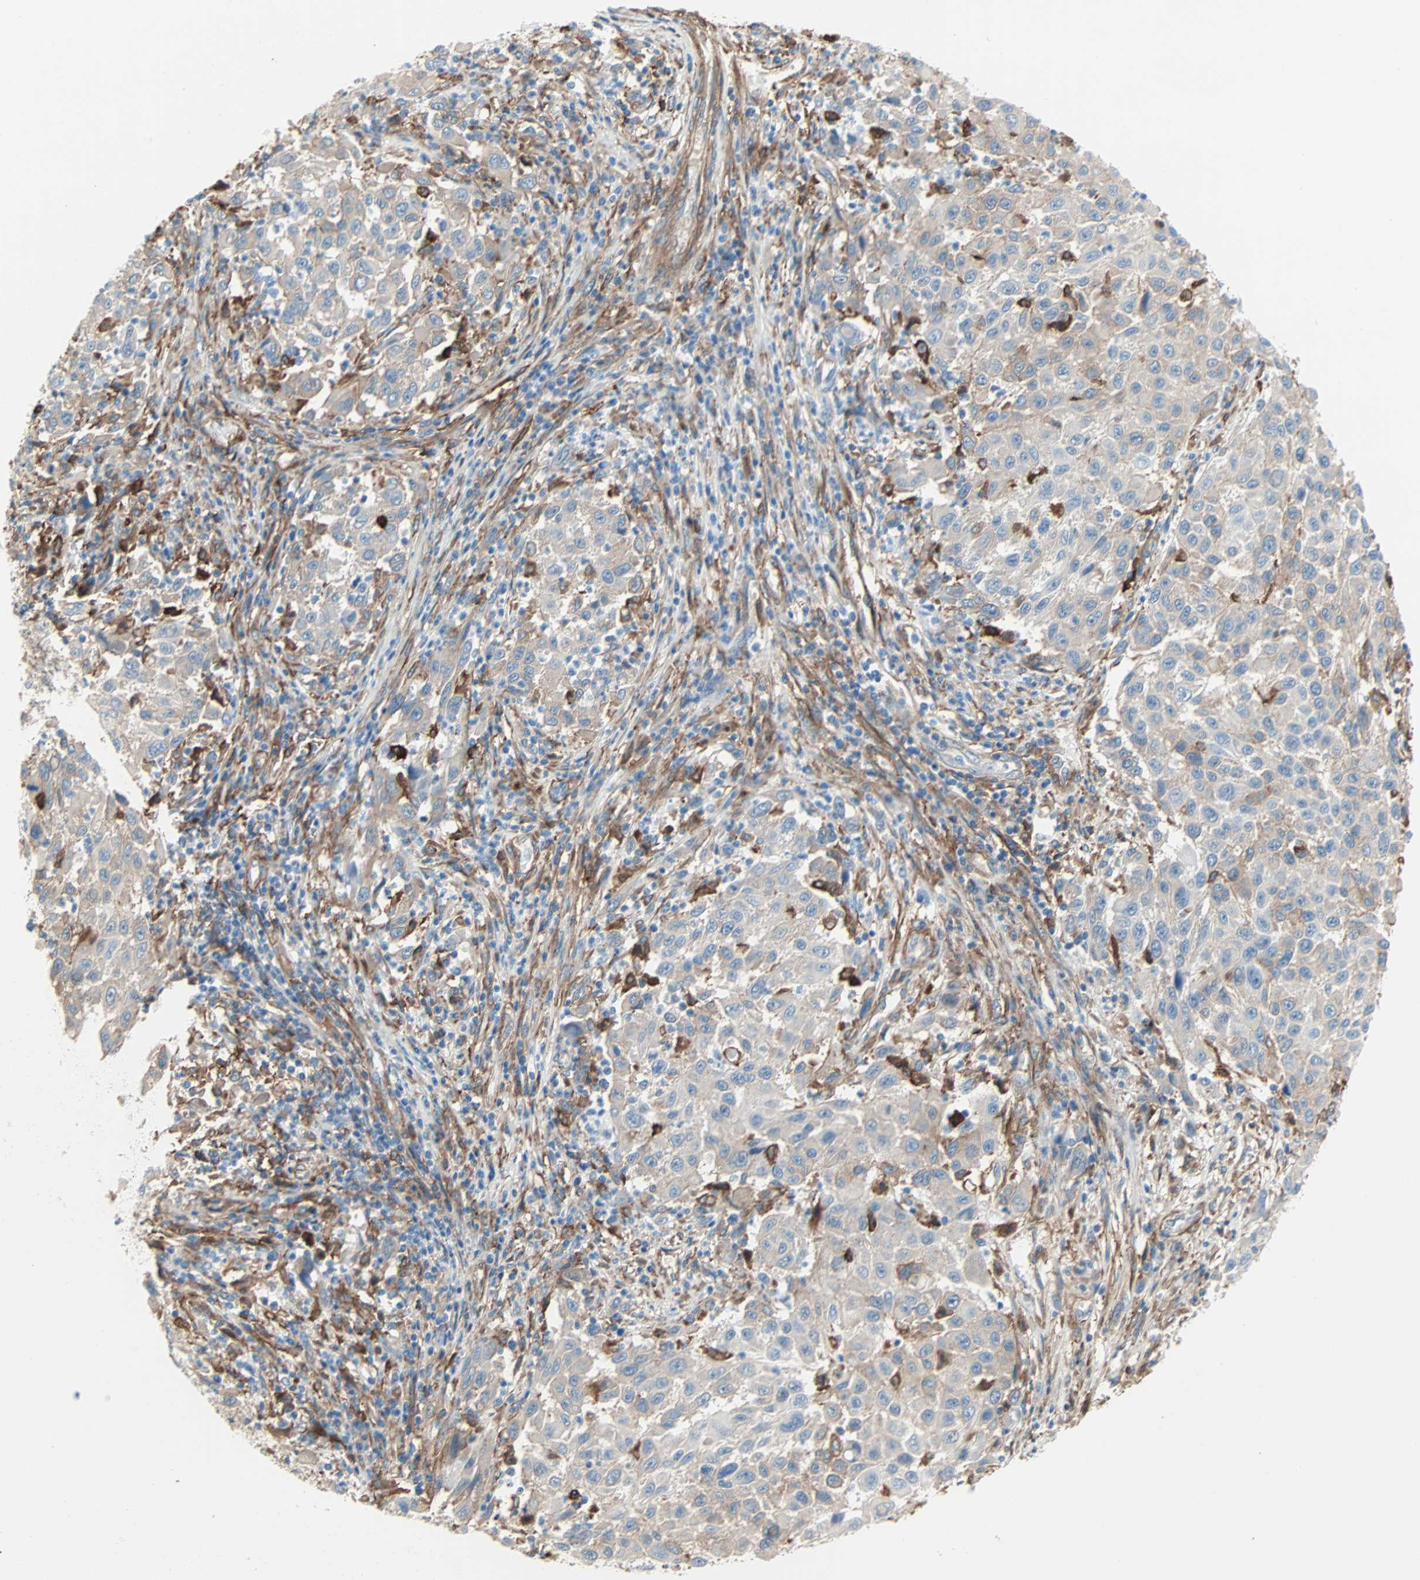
{"staining": {"intensity": "weak", "quantity": ">75%", "location": "cytoplasmic/membranous"}, "tissue": "melanoma", "cell_type": "Tumor cells", "image_type": "cancer", "snomed": [{"axis": "morphology", "description": "Malignant melanoma, Metastatic site"}, {"axis": "topography", "description": "Lymph node"}], "caption": "Protein analysis of malignant melanoma (metastatic site) tissue displays weak cytoplasmic/membranous expression in approximately >75% of tumor cells. (IHC, brightfield microscopy, high magnification).", "gene": "EPB41L2", "patient": {"sex": "male", "age": 61}}